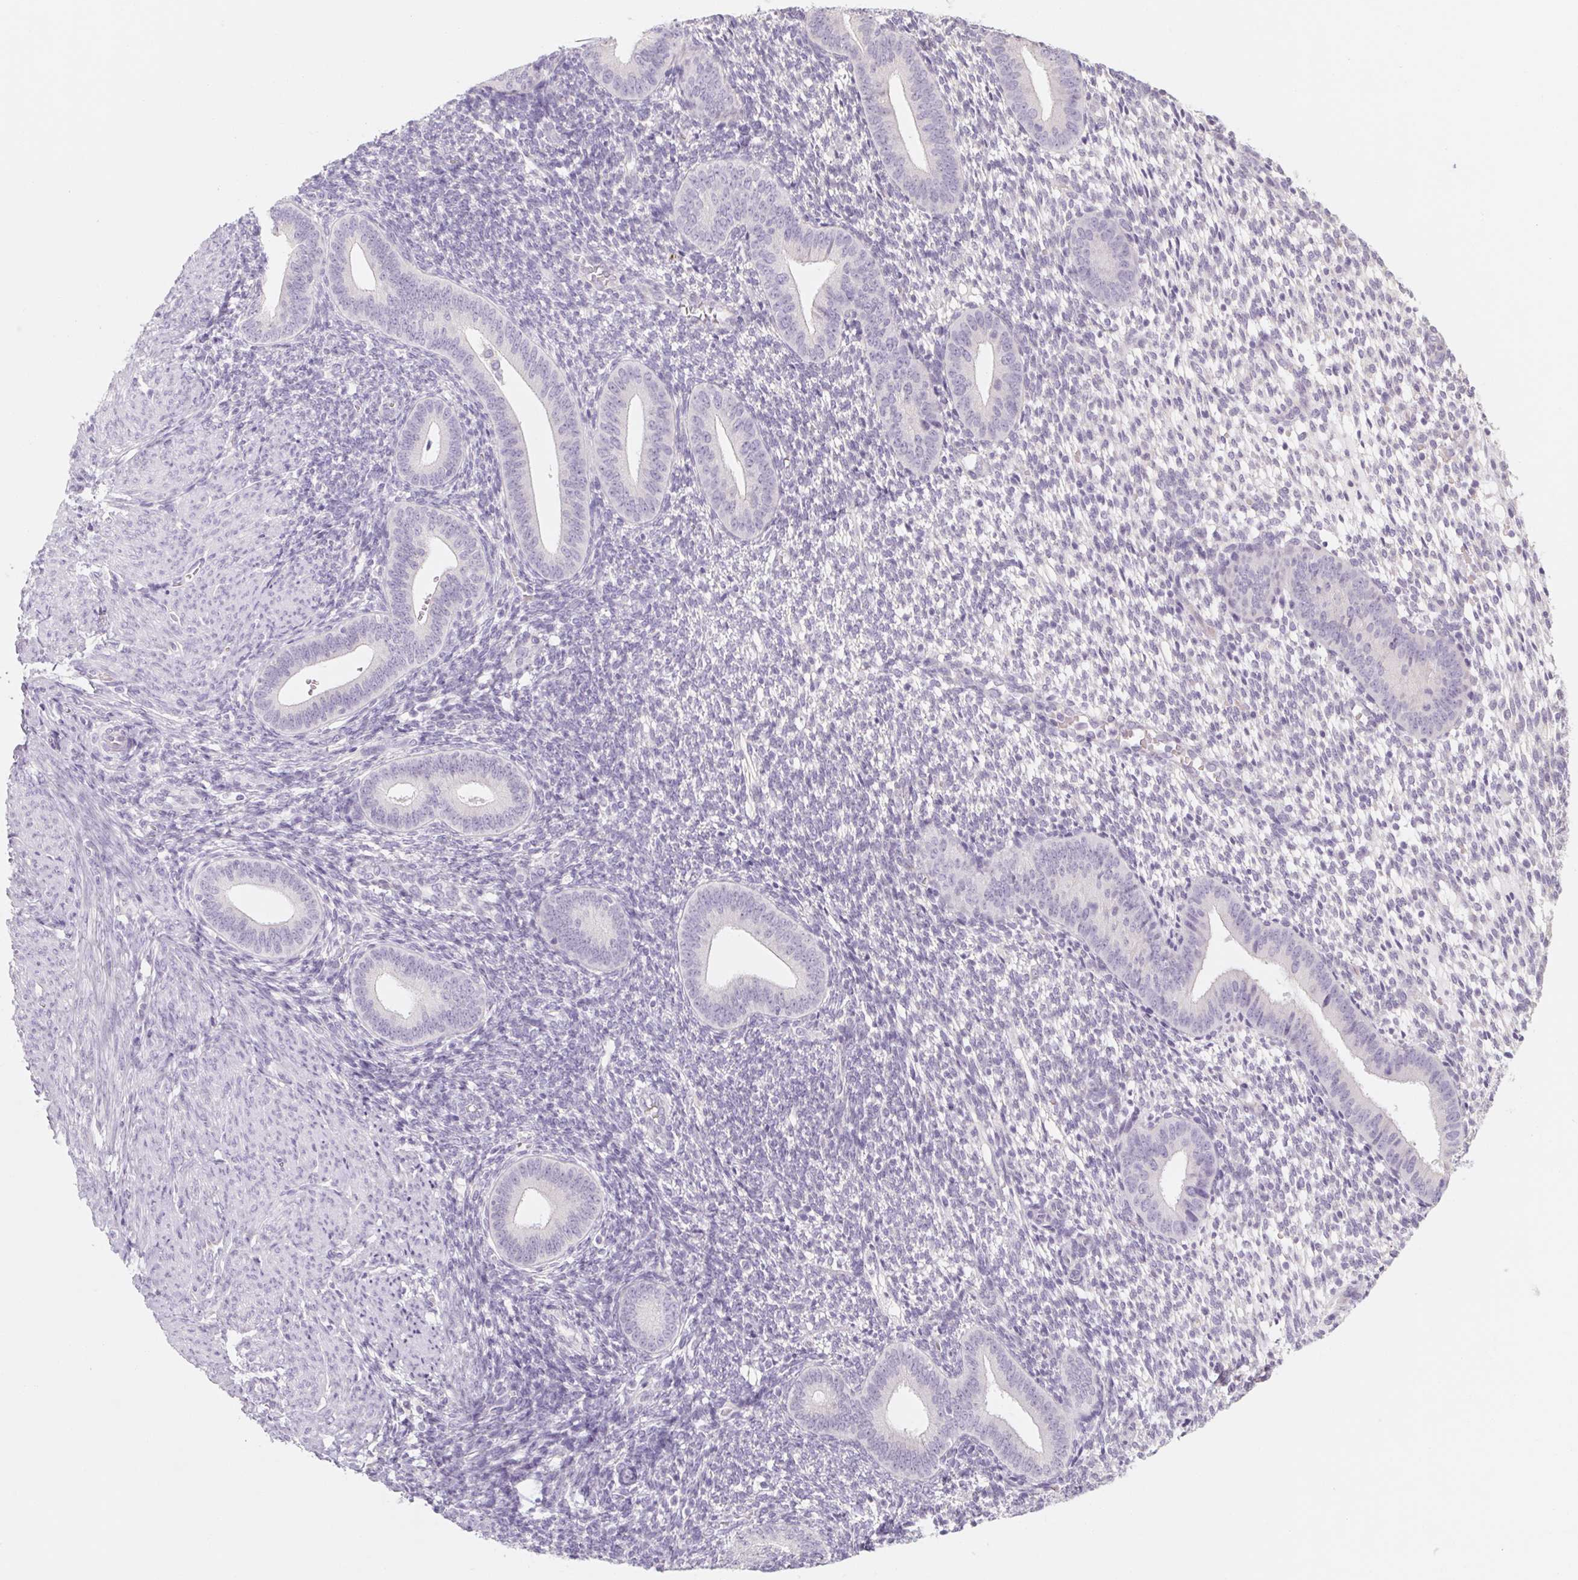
{"staining": {"intensity": "negative", "quantity": "none", "location": "none"}, "tissue": "endometrium", "cell_type": "Cells in endometrial stroma", "image_type": "normal", "snomed": [{"axis": "morphology", "description": "Normal tissue, NOS"}, {"axis": "topography", "description": "Endometrium"}], "caption": "DAB (3,3'-diaminobenzidine) immunohistochemical staining of normal human endometrium exhibits no significant staining in cells in endometrial stroma.", "gene": "POU1F1", "patient": {"sex": "female", "age": 40}}